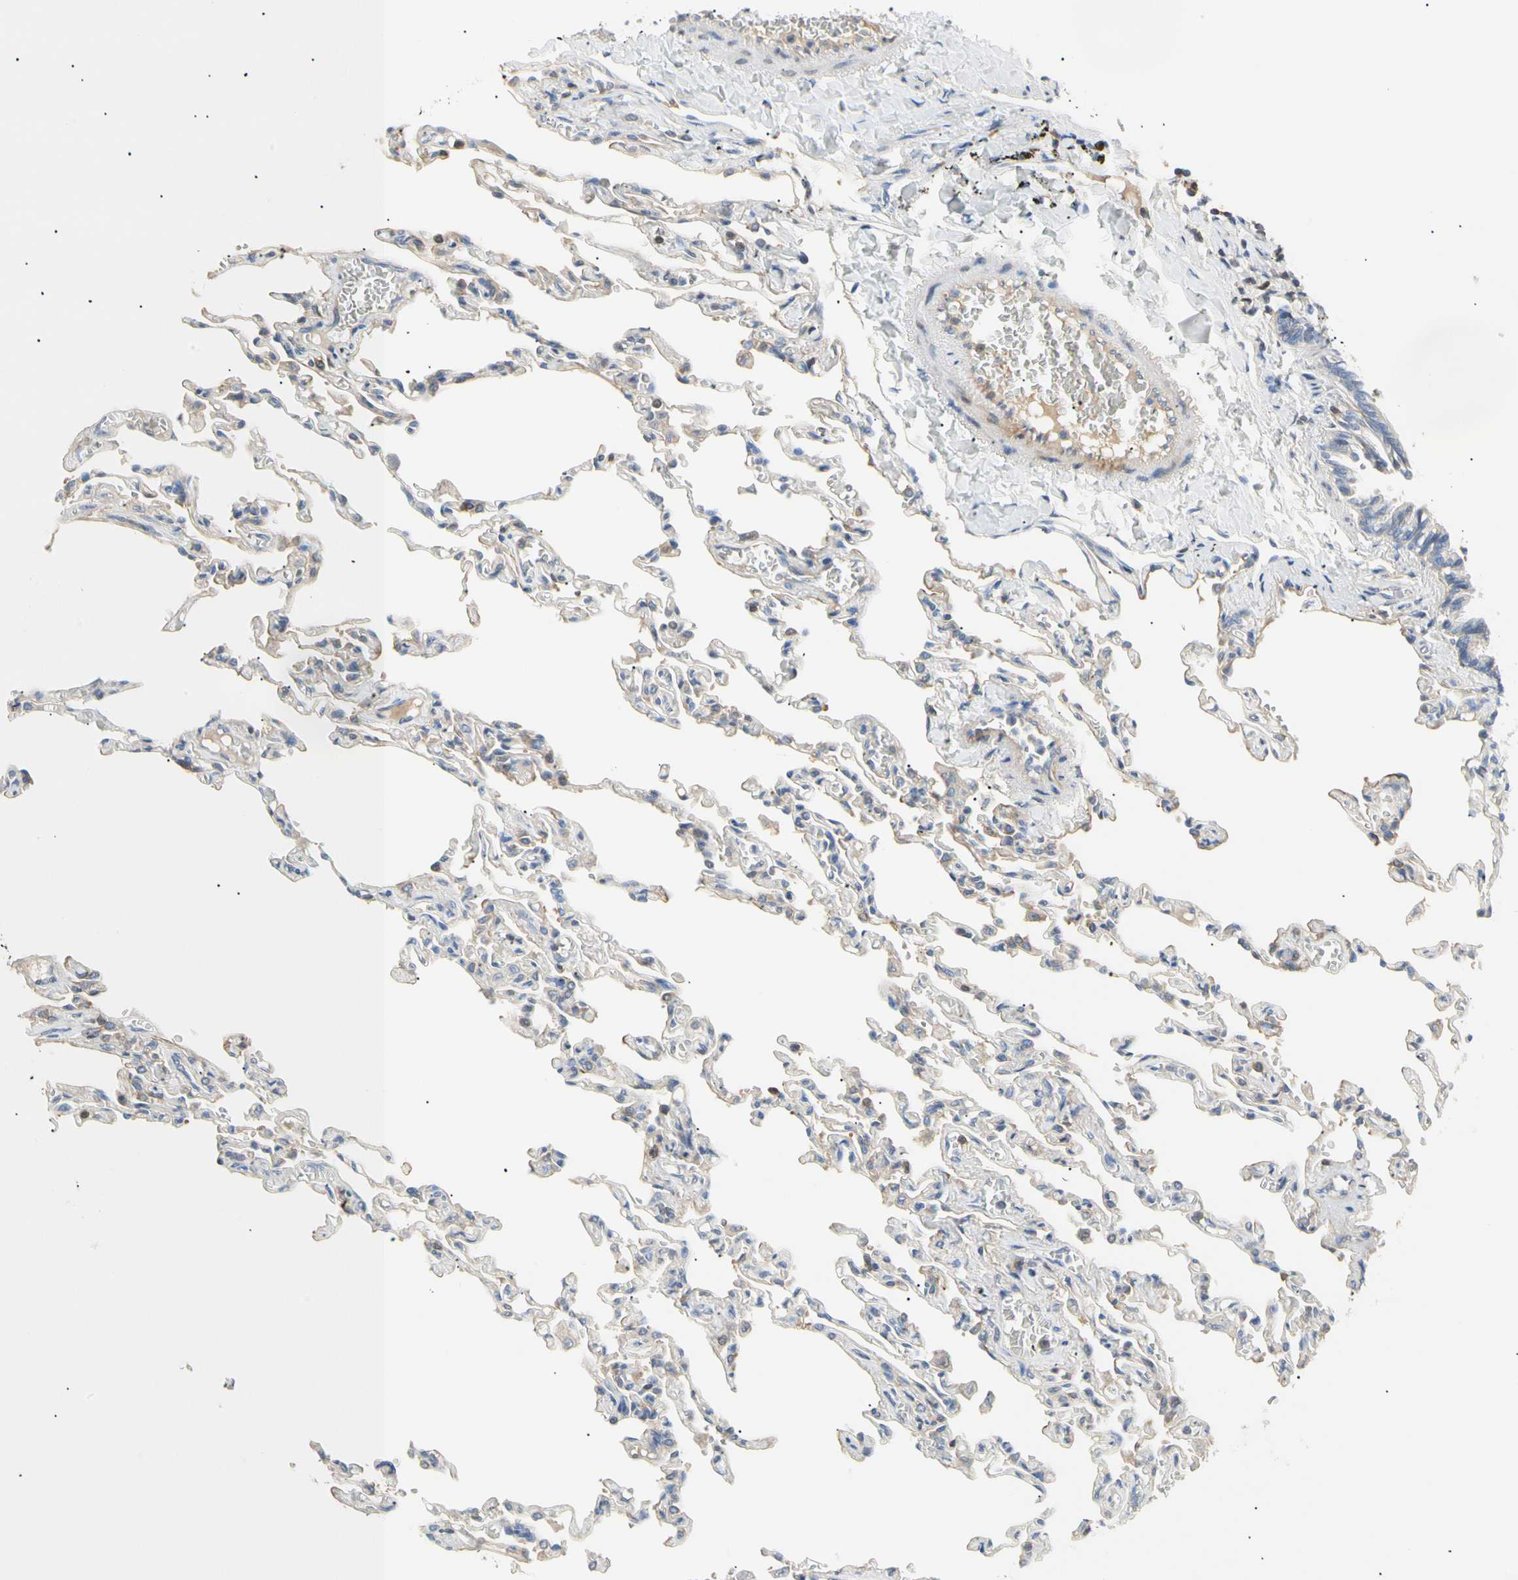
{"staining": {"intensity": "weak", "quantity": "25%-75%", "location": "cytoplasmic/membranous"}, "tissue": "lung", "cell_type": "Alveolar cells", "image_type": "normal", "snomed": [{"axis": "morphology", "description": "Normal tissue, NOS"}, {"axis": "topography", "description": "Lung"}], "caption": "Weak cytoplasmic/membranous positivity is appreciated in approximately 25%-75% of alveolar cells in unremarkable lung.", "gene": "TNFRSF18", "patient": {"sex": "male", "age": 21}}